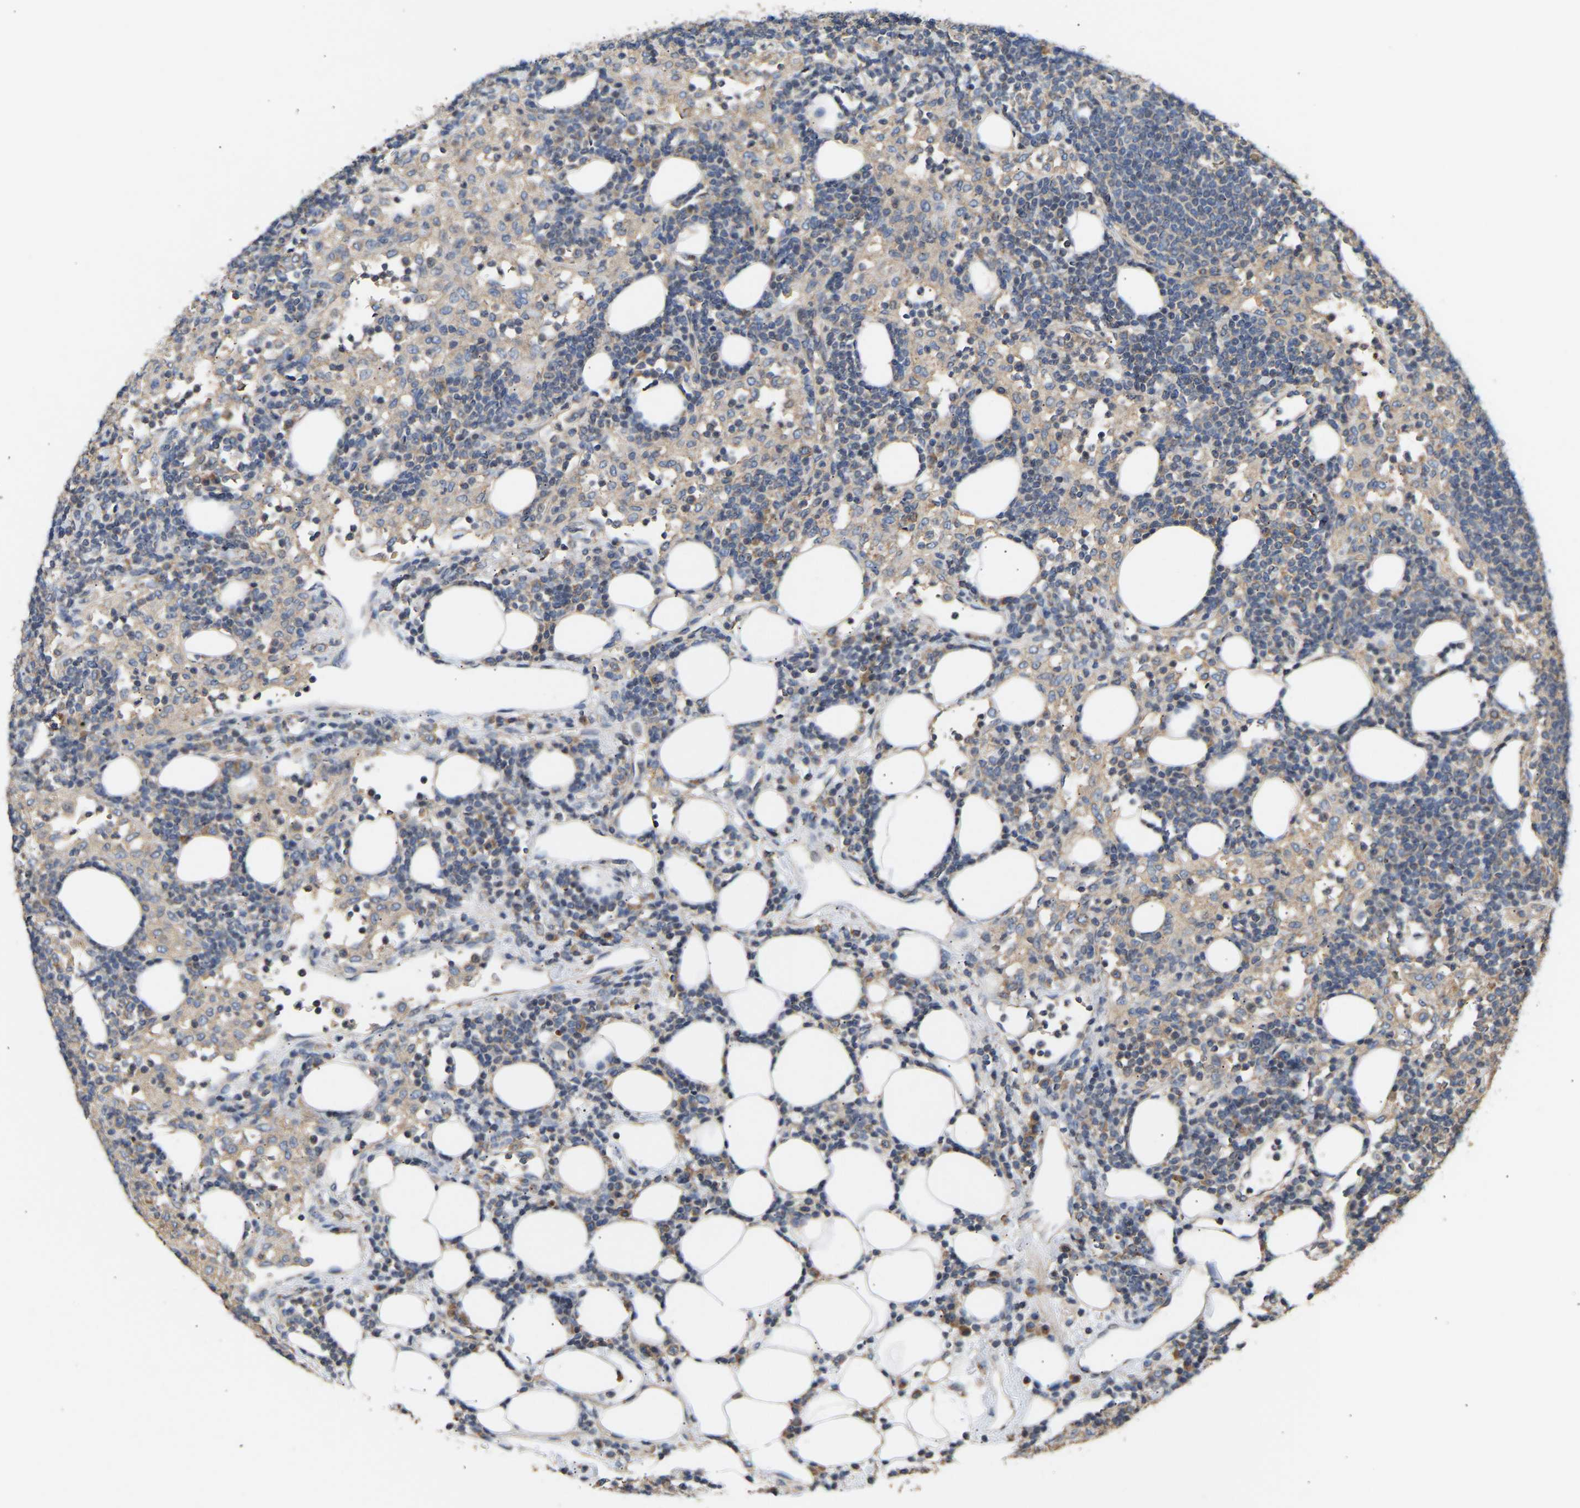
{"staining": {"intensity": "weak", "quantity": "25%-75%", "location": "cytoplasmic/membranous"}, "tissue": "lymph node", "cell_type": "Germinal center cells", "image_type": "normal", "snomed": [{"axis": "morphology", "description": "Normal tissue, NOS"}, {"axis": "morphology", "description": "Carcinoid, malignant, NOS"}, {"axis": "topography", "description": "Lymph node"}], "caption": "High-magnification brightfield microscopy of benign lymph node stained with DAB (brown) and counterstained with hematoxylin (blue). germinal center cells exhibit weak cytoplasmic/membranous expression is seen in about25%-75% of cells.", "gene": "AIMP2", "patient": {"sex": "male", "age": 47}}